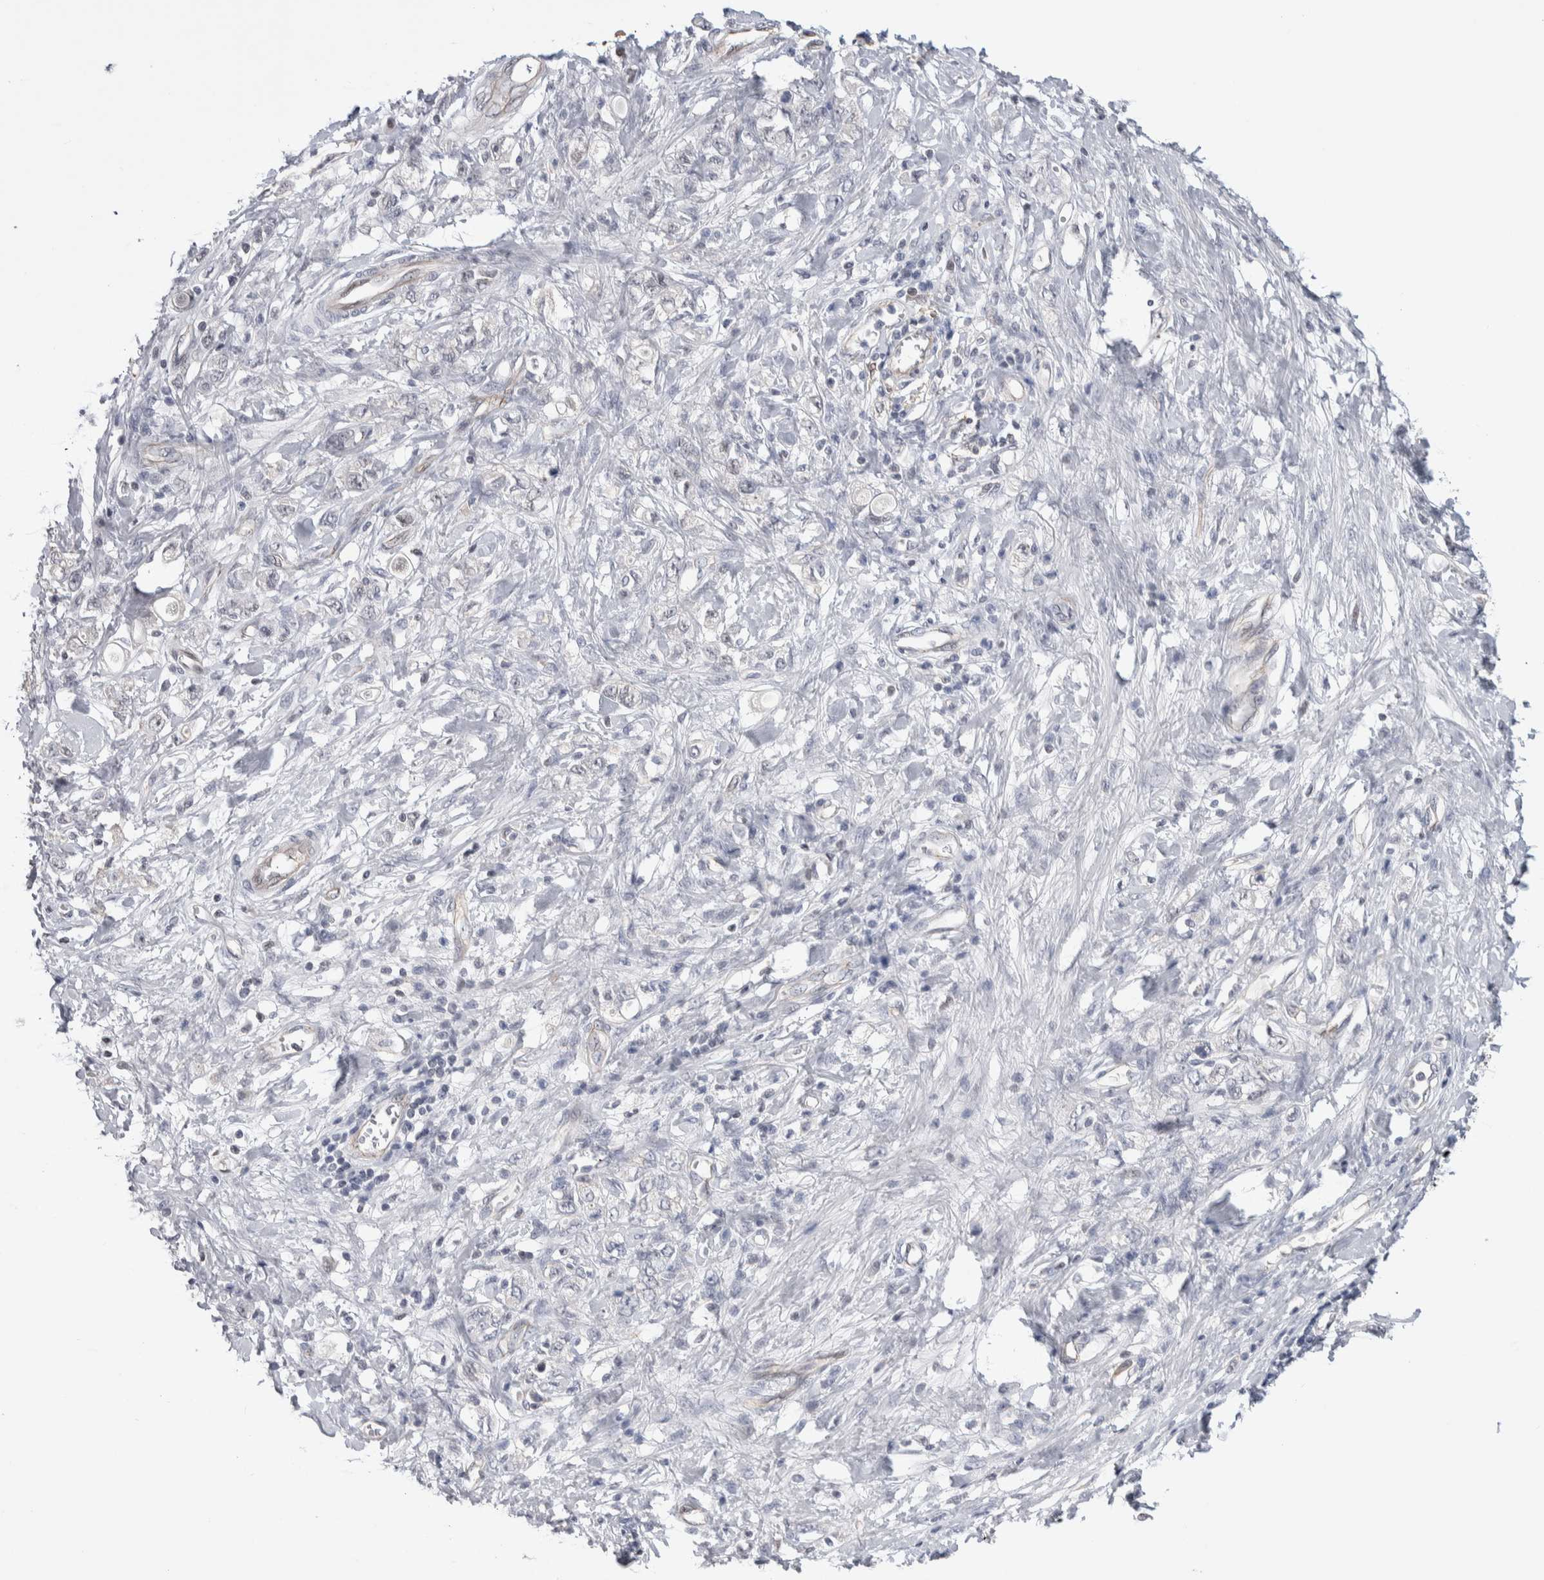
{"staining": {"intensity": "negative", "quantity": "none", "location": "none"}, "tissue": "stomach cancer", "cell_type": "Tumor cells", "image_type": "cancer", "snomed": [{"axis": "morphology", "description": "Adenocarcinoma, NOS"}, {"axis": "topography", "description": "Stomach"}], "caption": "DAB immunohistochemical staining of adenocarcinoma (stomach) shows no significant staining in tumor cells. (DAB (3,3'-diaminobenzidine) IHC, high magnification).", "gene": "ZBTB49", "patient": {"sex": "female", "age": 76}}